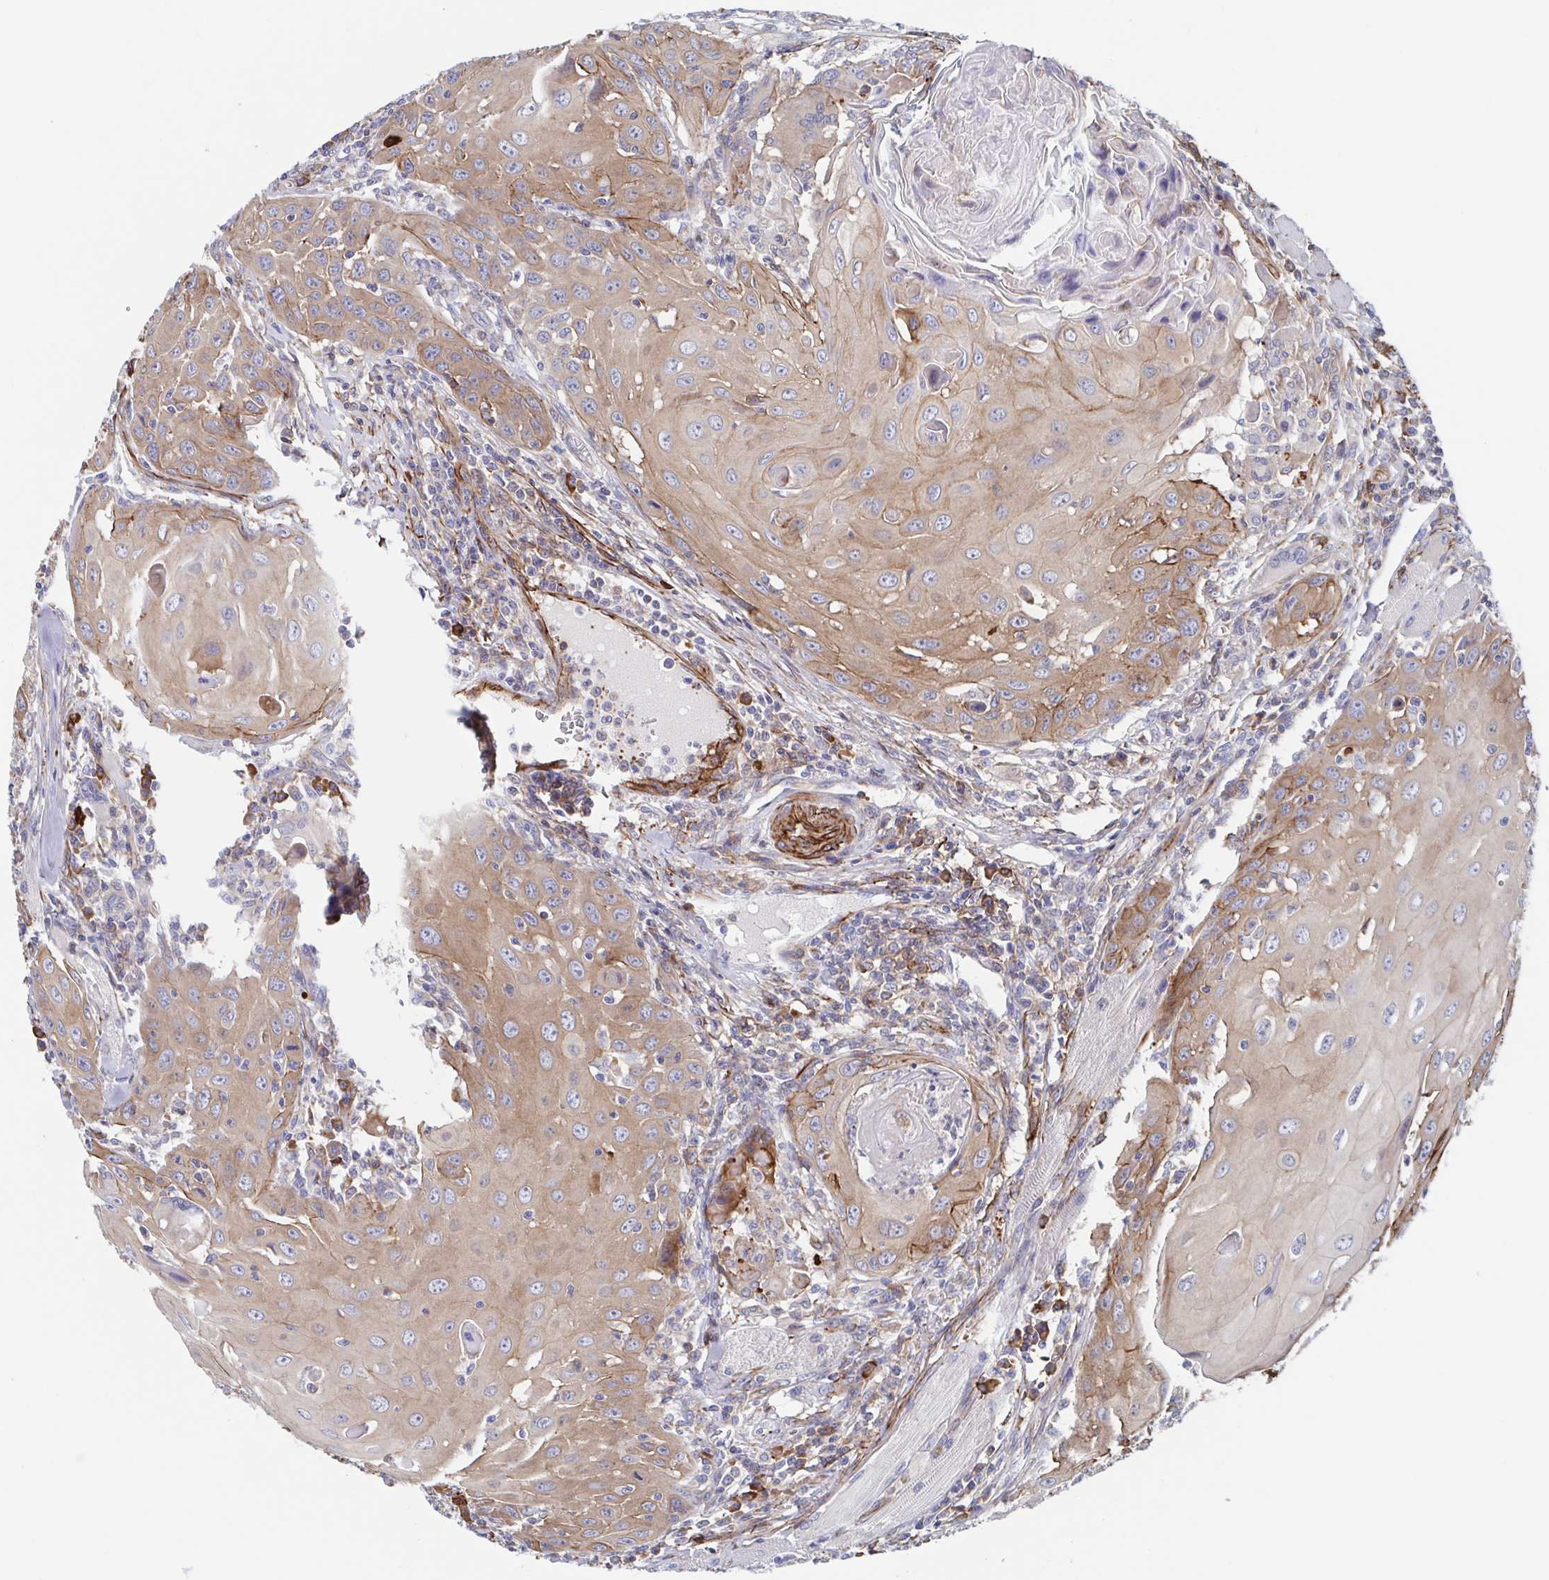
{"staining": {"intensity": "weak", "quantity": ">75%", "location": "cytoplasmic/membranous"}, "tissue": "head and neck cancer", "cell_type": "Tumor cells", "image_type": "cancer", "snomed": [{"axis": "morphology", "description": "Squamous cell carcinoma, NOS"}, {"axis": "topography", "description": "Head-Neck"}], "caption": "Squamous cell carcinoma (head and neck) stained with a protein marker exhibits weak staining in tumor cells.", "gene": "KLC3", "patient": {"sex": "female", "age": 80}}